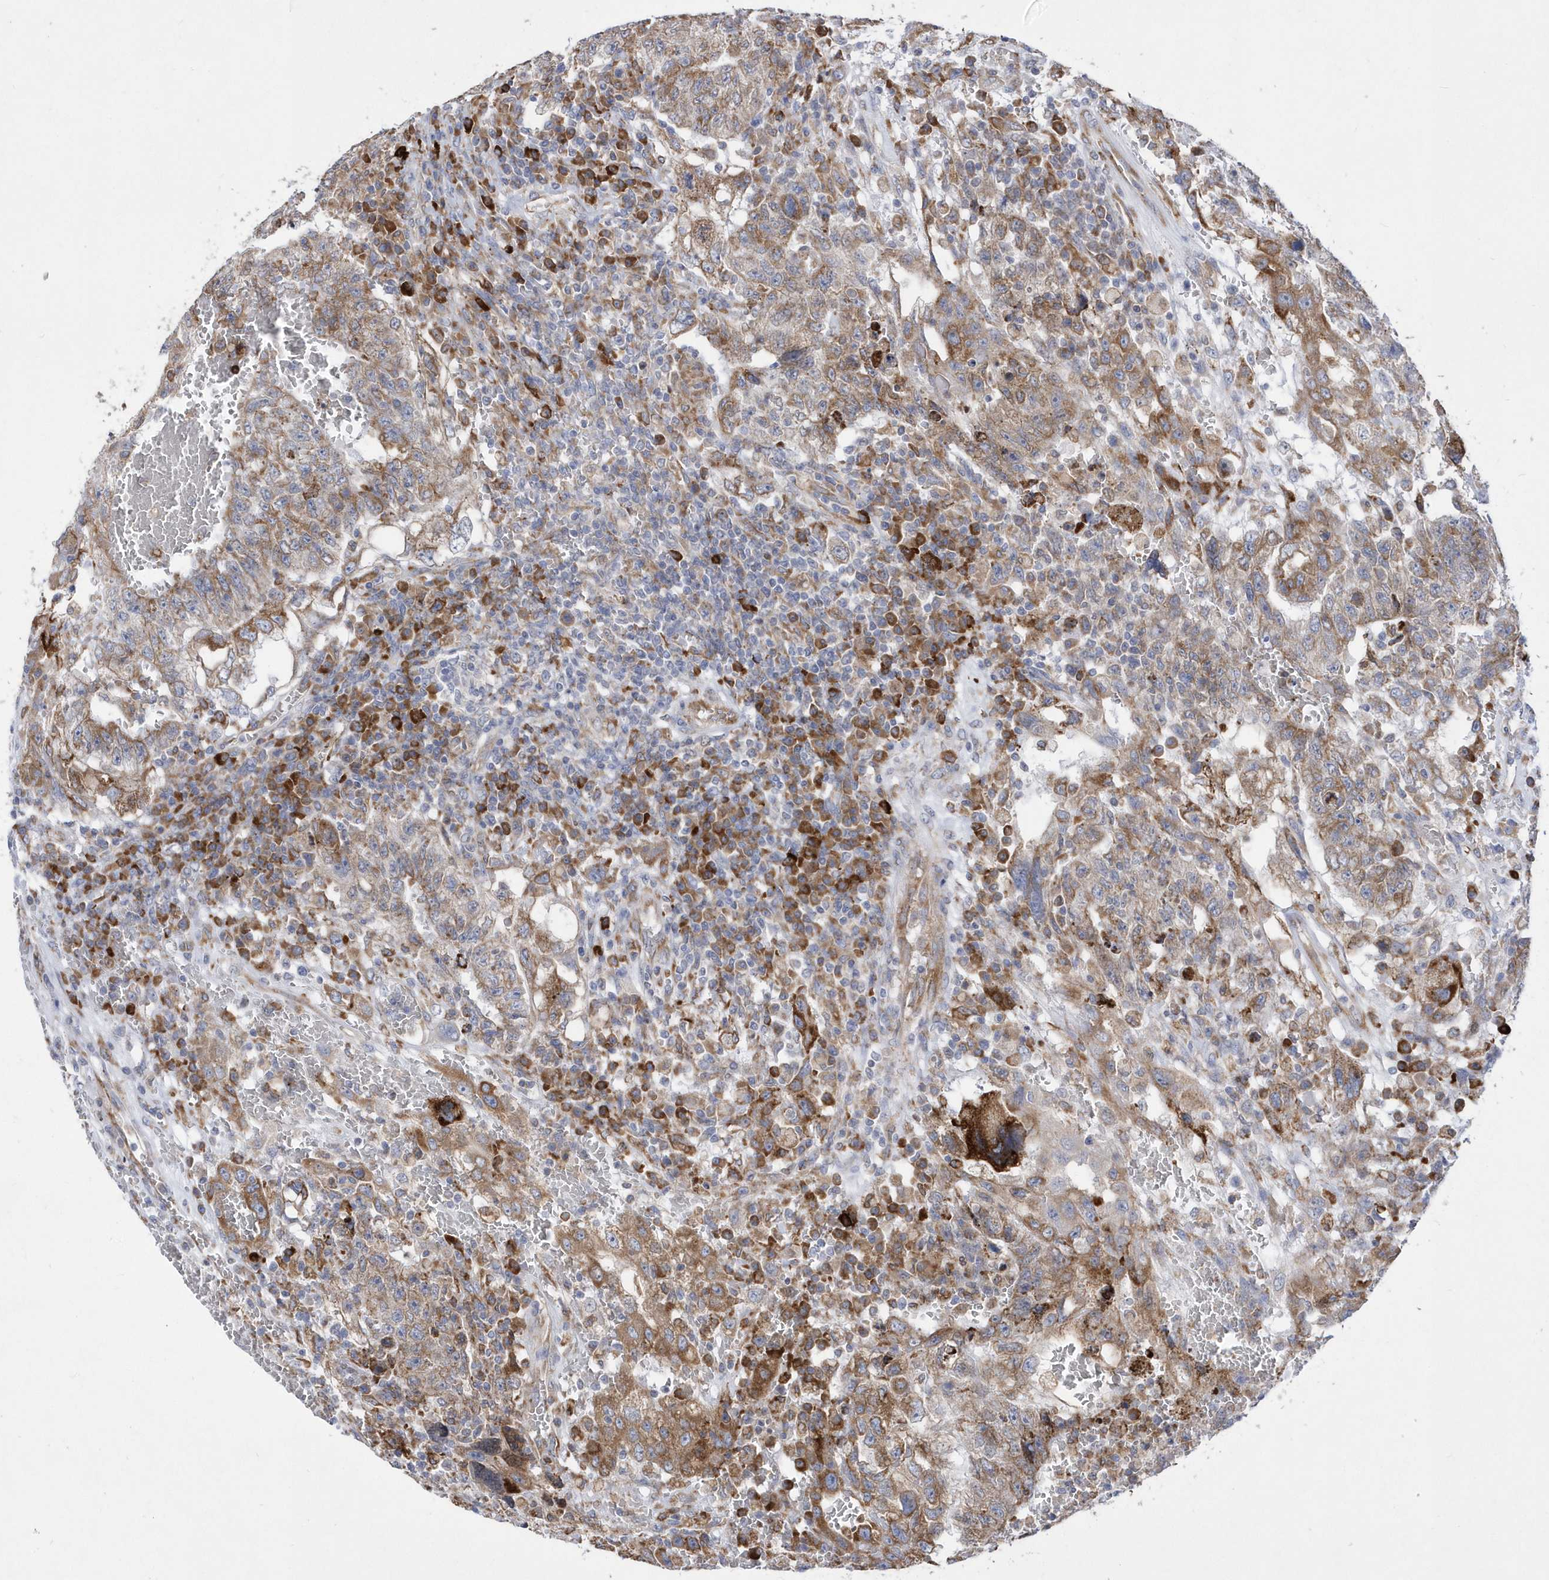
{"staining": {"intensity": "moderate", "quantity": ">75%", "location": "cytoplasmic/membranous"}, "tissue": "testis cancer", "cell_type": "Tumor cells", "image_type": "cancer", "snomed": [{"axis": "morphology", "description": "Carcinoma, Embryonal, NOS"}, {"axis": "topography", "description": "Testis"}], "caption": "IHC of embryonal carcinoma (testis) exhibits medium levels of moderate cytoplasmic/membranous positivity in approximately >75% of tumor cells.", "gene": "MED31", "patient": {"sex": "male", "age": 26}}